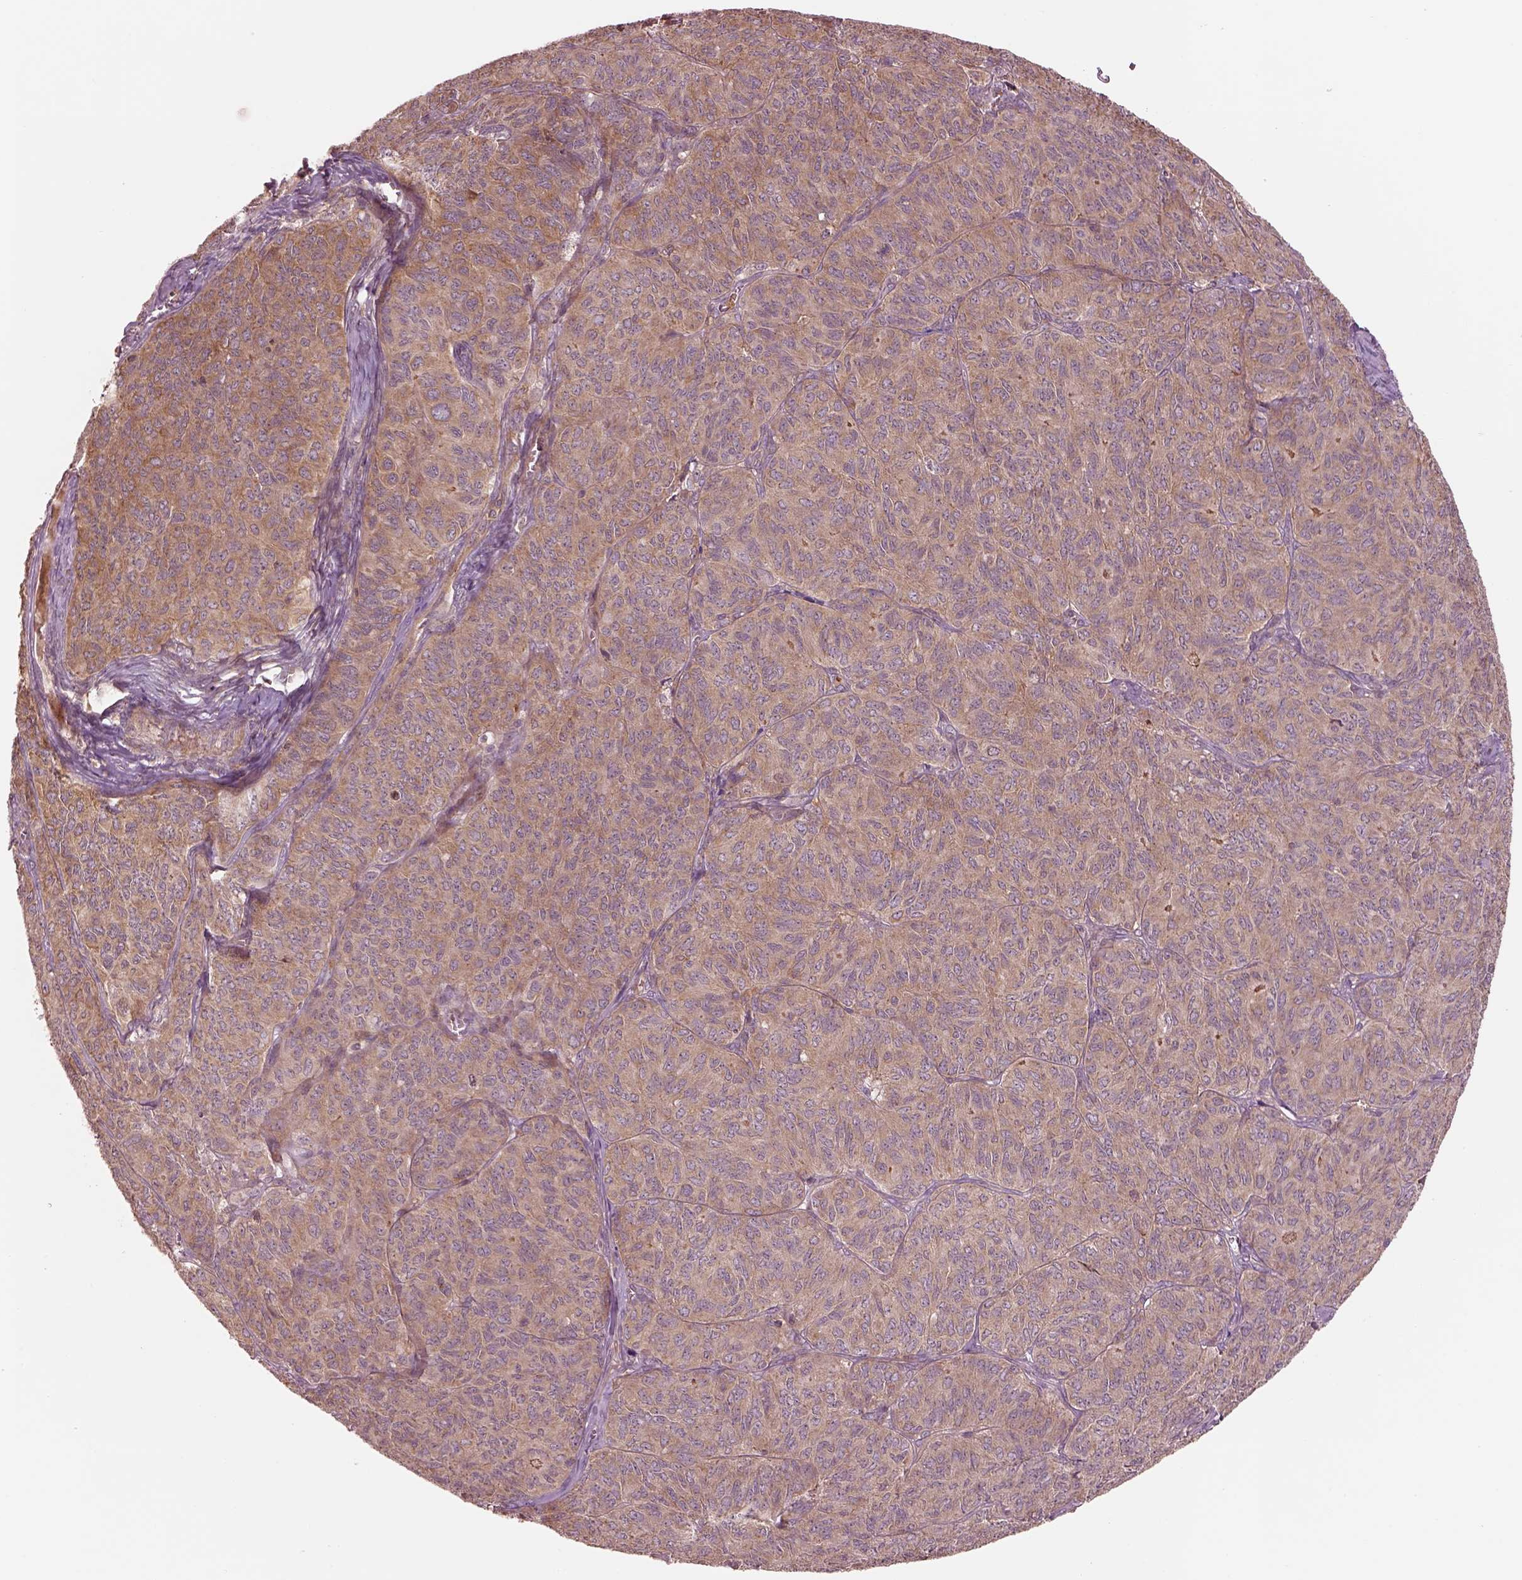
{"staining": {"intensity": "moderate", "quantity": "<25%", "location": "cytoplasmic/membranous"}, "tissue": "ovarian cancer", "cell_type": "Tumor cells", "image_type": "cancer", "snomed": [{"axis": "morphology", "description": "Carcinoma, endometroid"}, {"axis": "topography", "description": "Ovary"}], "caption": "Protein staining reveals moderate cytoplasmic/membranous positivity in about <25% of tumor cells in ovarian cancer (endometroid carcinoma). The protein is stained brown, and the nuclei are stained in blue (DAB (3,3'-diaminobenzidine) IHC with brightfield microscopy, high magnification).", "gene": "ASCC2", "patient": {"sex": "female", "age": 80}}